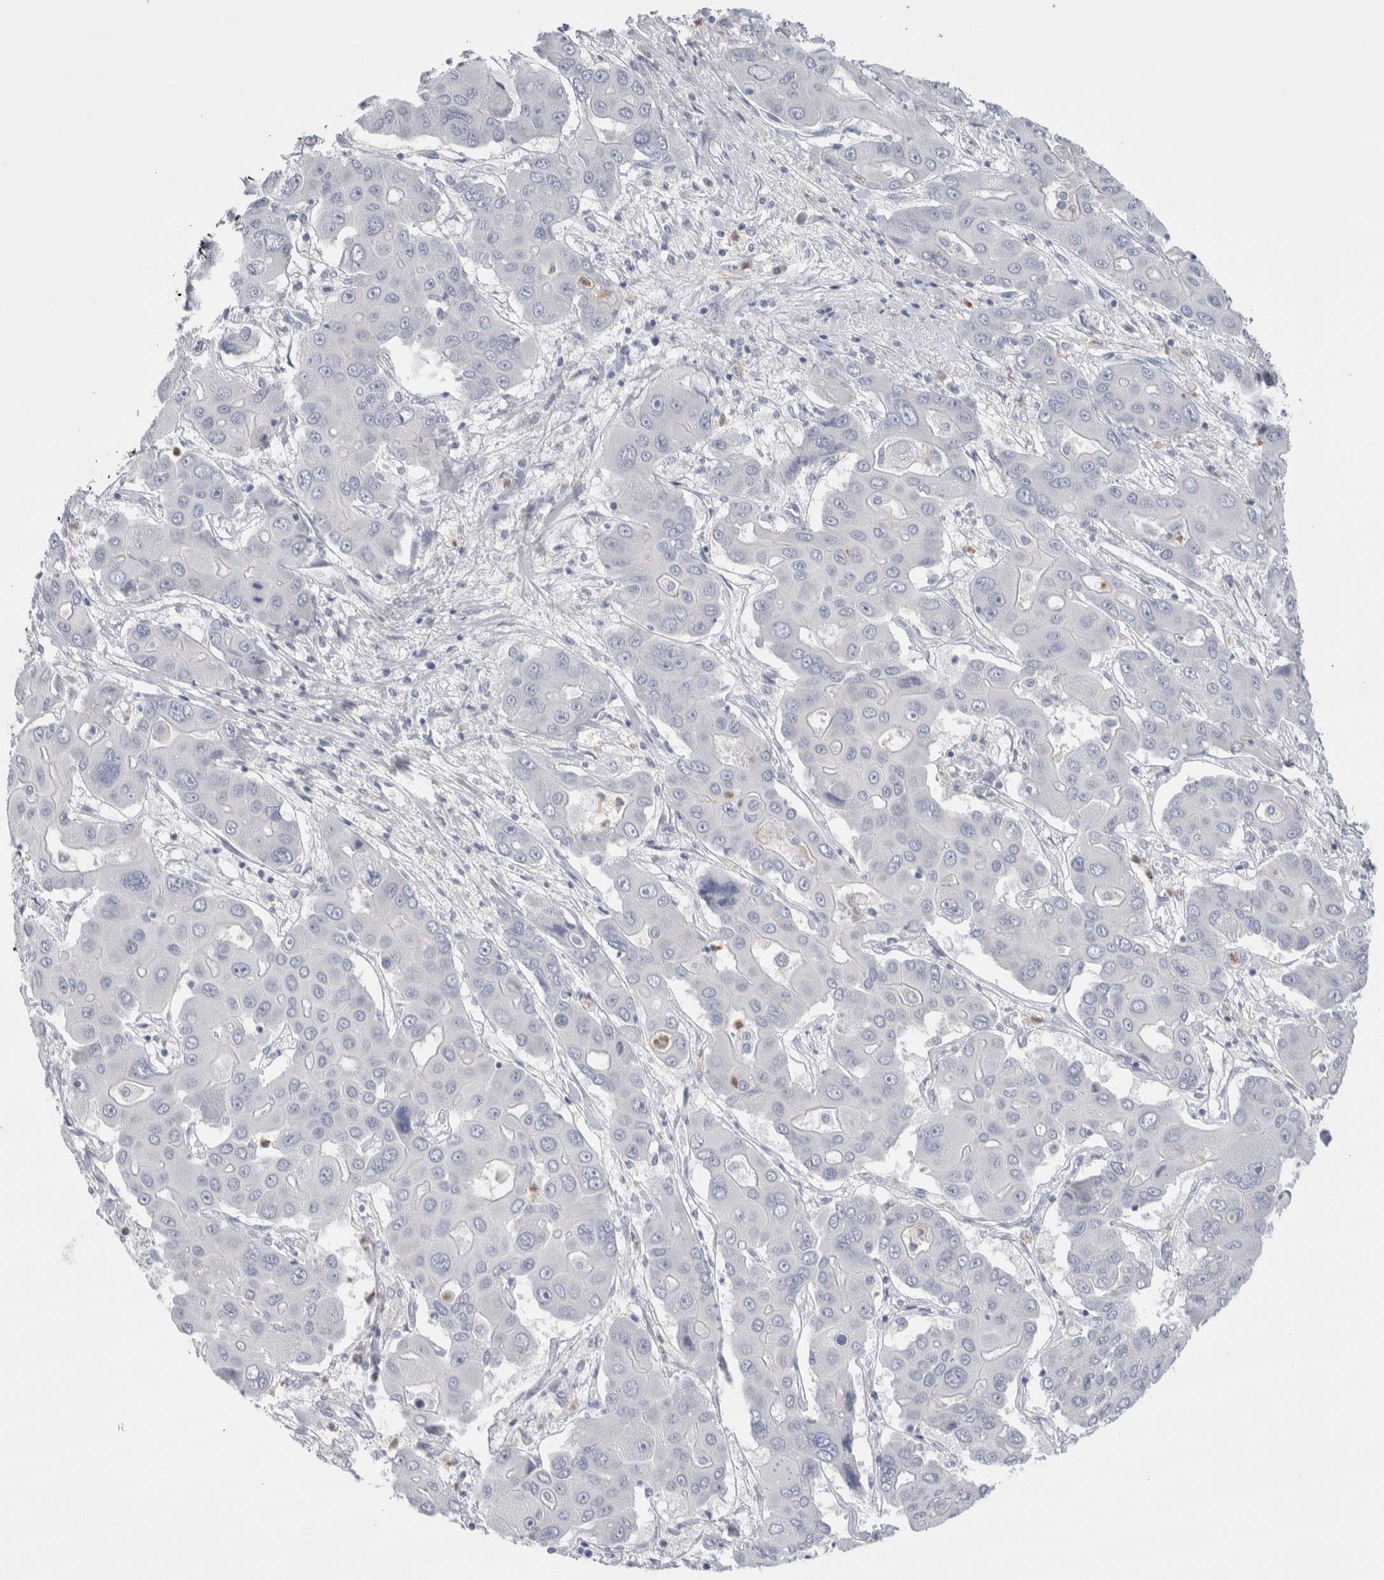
{"staining": {"intensity": "negative", "quantity": "none", "location": "none"}, "tissue": "liver cancer", "cell_type": "Tumor cells", "image_type": "cancer", "snomed": [{"axis": "morphology", "description": "Cholangiocarcinoma"}, {"axis": "topography", "description": "Liver"}], "caption": "Immunohistochemistry of human liver cholangiocarcinoma reveals no staining in tumor cells. (DAB IHC visualized using brightfield microscopy, high magnification).", "gene": "LURAP1L", "patient": {"sex": "male", "age": 67}}